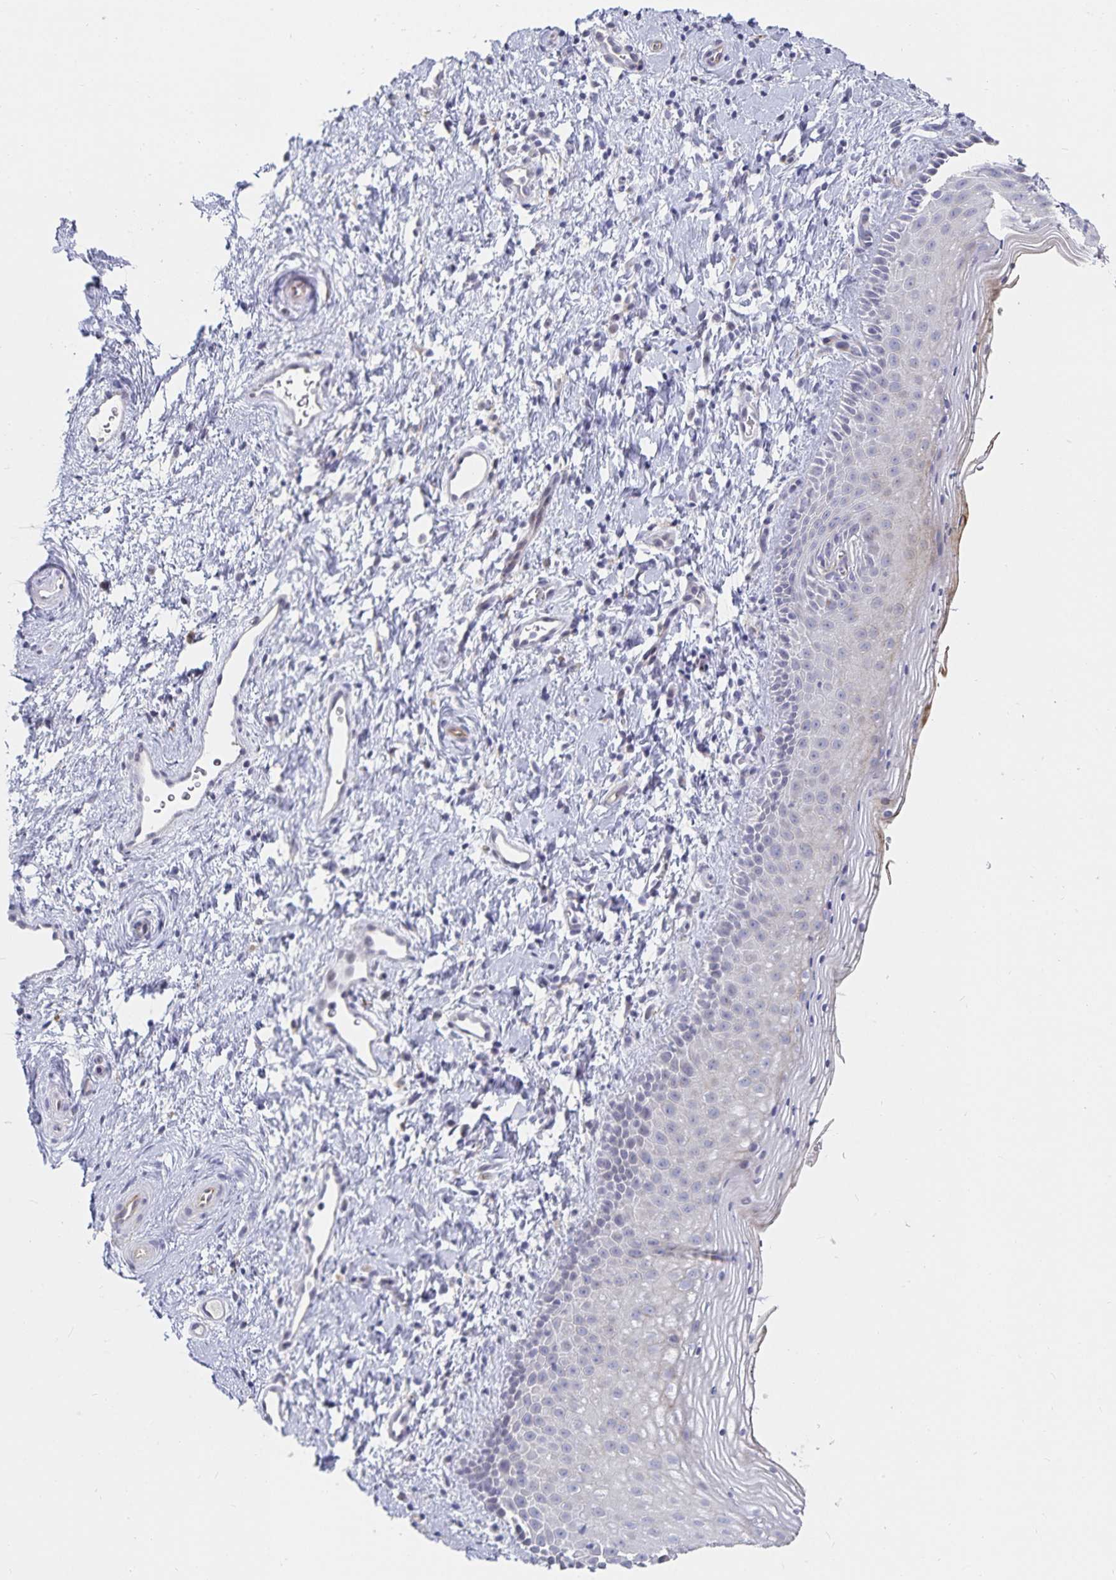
{"staining": {"intensity": "negative", "quantity": "none", "location": "none"}, "tissue": "vagina", "cell_type": "Squamous epithelial cells", "image_type": "normal", "snomed": [{"axis": "morphology", "description": "Normal tissue, NOS"}, {"axis": "topography", "description": "Vagina"}], "caption": "DAB (3,3'-diaminobenzidine) immunohistochemical staining of benign vagina displays no significant positivity in squamous epithelial cells. (DAB (3,3'-diaminobenzidine) immunohistochemistry (IHC), high magnification).", "gene": "S100G", "patient": {"sex": "female", "age": 51}}